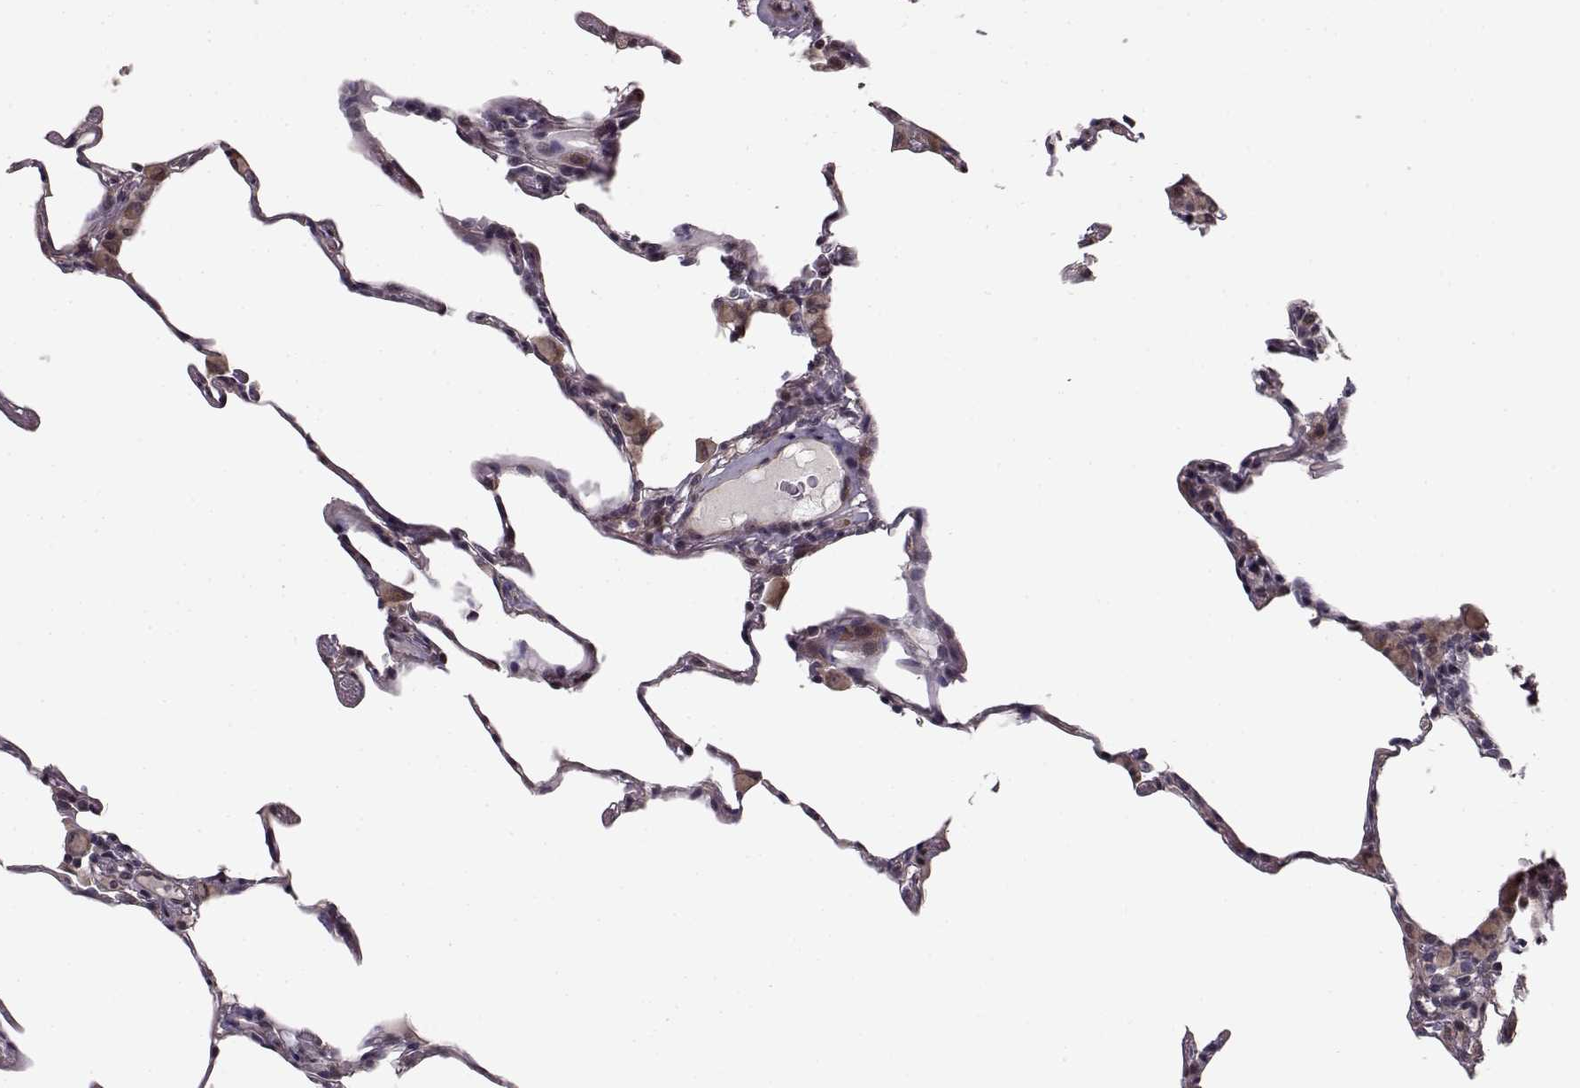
{"staining": {"intensity": "negative", "quantity": "none", "location": "none"}, "tissue": "lung", "cell_type": "Alveolar cells", "image_type": "normal", "snomed": [{"axis": "morphology", "description": "Normal tissue, NOS"}, {"axis": "topography", "description": "Lung"}], "caption": "Lung was stained to show a protein in brown. There is no significant staining in alveolar cells. (Stains: DAB immunohistochemistry (IHC) with hematoxylin counter stain, Microscopy: brightfield microscopy at high magnification).", "gene": "BACH2", "patient": {"sex": "female", "age": 57}}